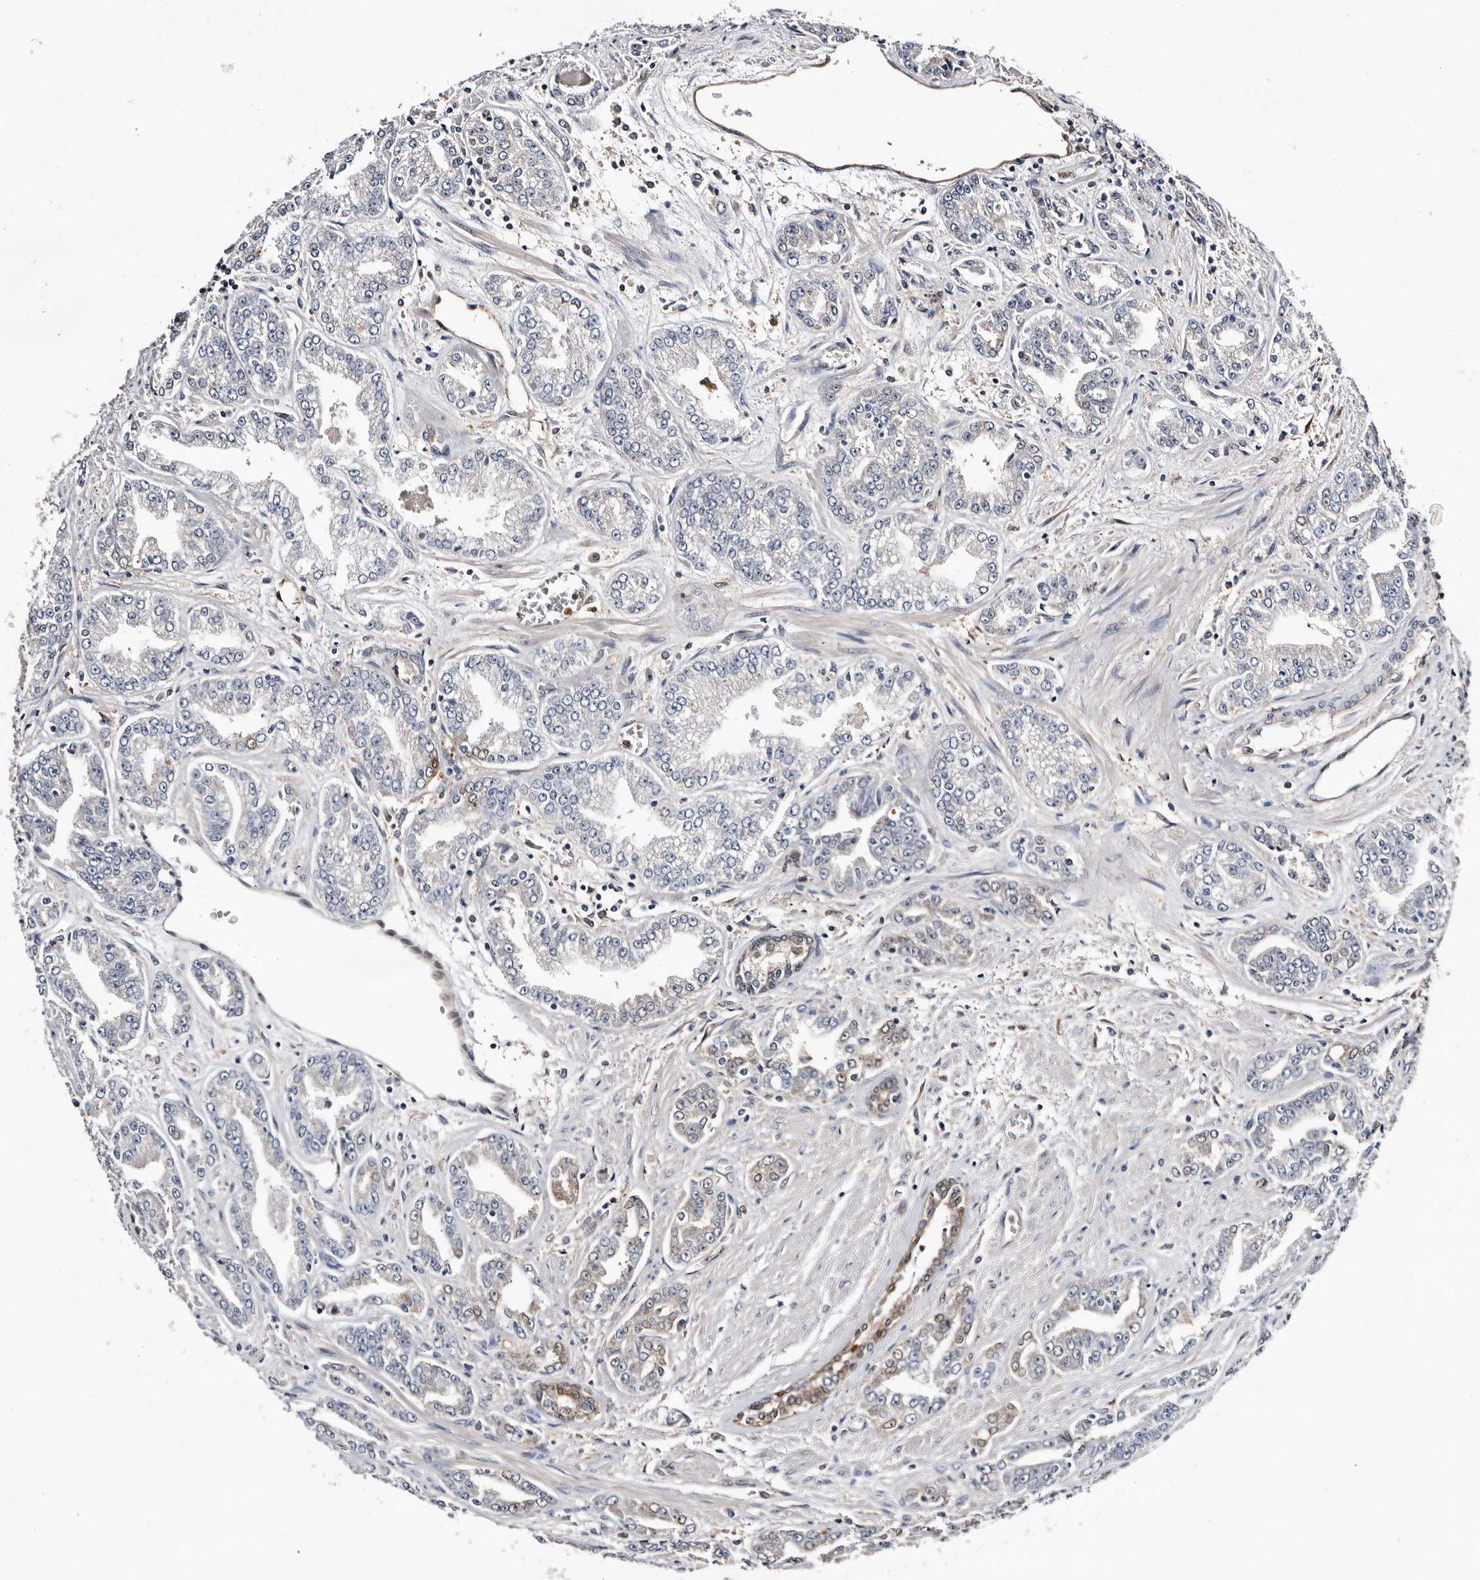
{"staining": {"intensity": "negative", "quantity": "none", "location": "none"}, "tissue": "prostate cancer", "cell_type": "Tumor cells", "image_type": "cancer", "snomed": [{"axis": "morphology", "description": "Adenocarcinoma, High grade"}, {"axis": "topography", "description": "Prostate"}], "caption": "Immunohistochemistry image of human adenocarcinoma (high-grade) (prostate) stained for a protein (brown), which exhibits no positivity in tumor cells.", "gene": "TP53I3", "patient": {"sex": "male", "age": 71}}